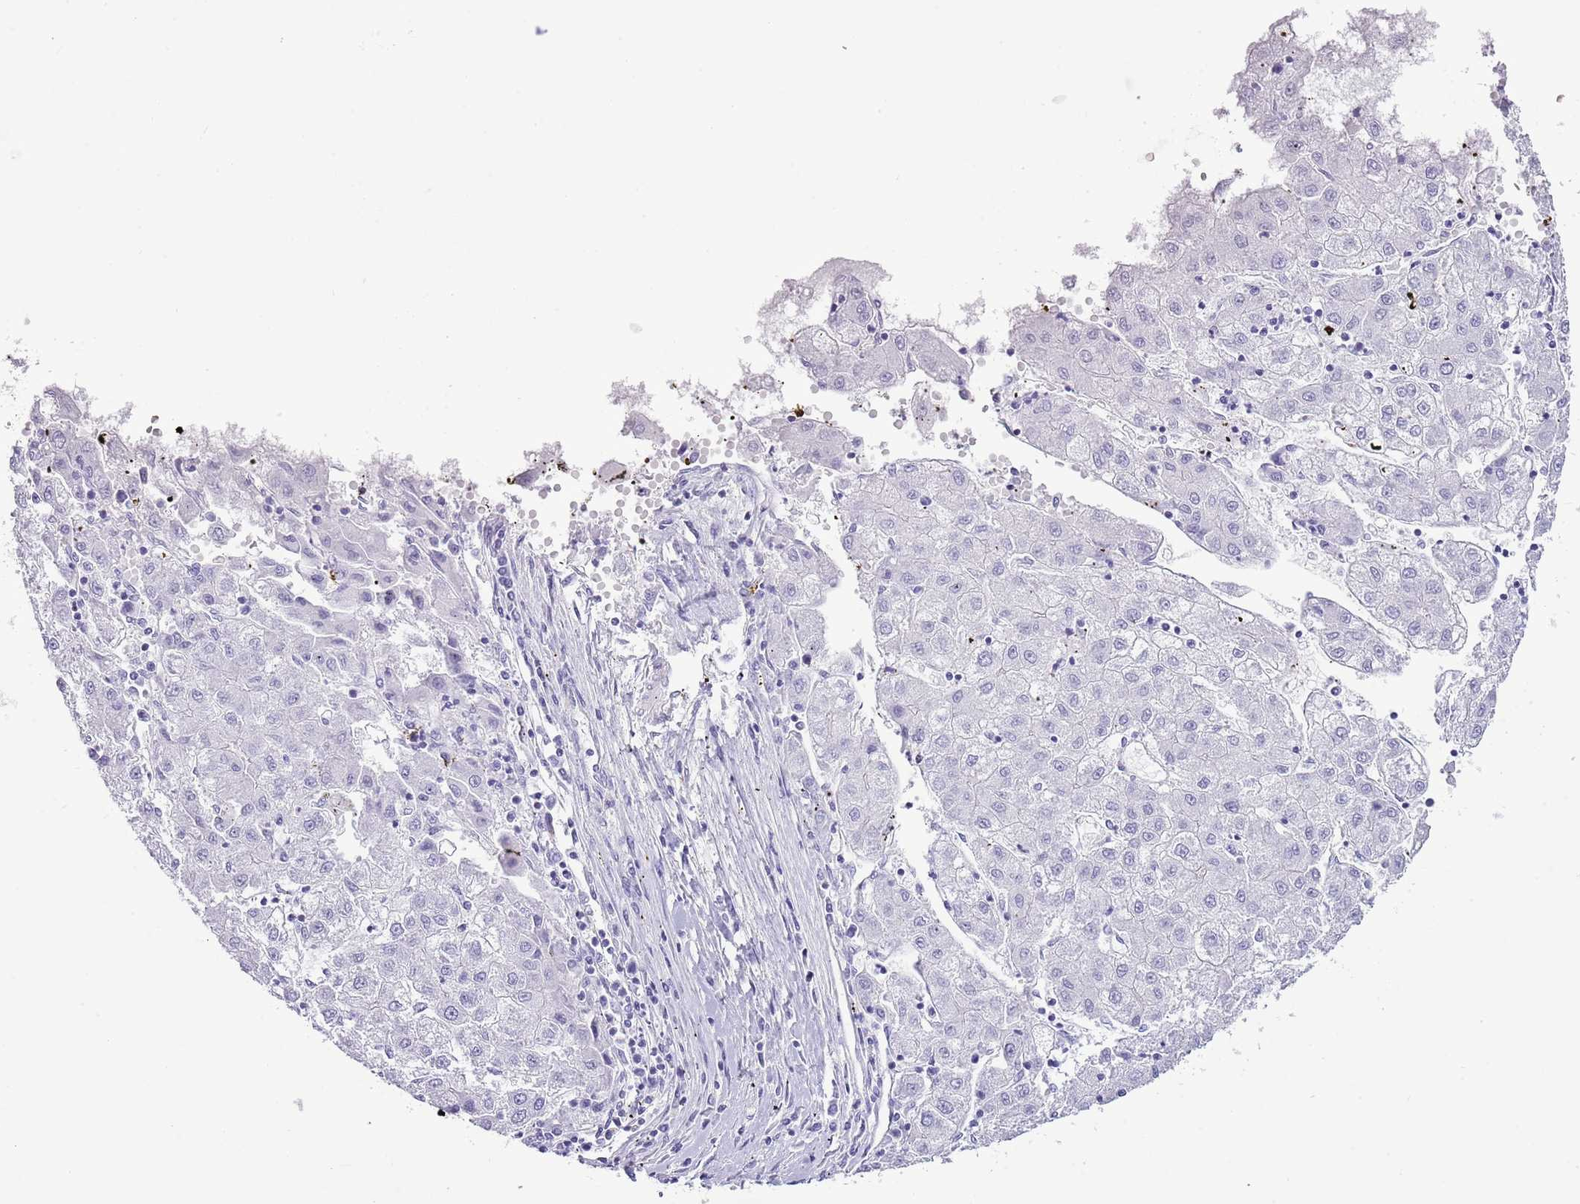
{"staining": {"intensity": "negative", "quantity": "none", "location": "none"}, "tissue": "liver cancer", "cell_type": "Tumor cells", "image_type": "cancer", "snomed": [{"axis": "morphology", "description": "Carcinoma, Hepatocellular, NOS"}, {"axis": "topography", "description": "Liver"}], "caption": "Immunohistochemistry (IHC) of hepatocellular carcinoma (liver) demonstrates no expression in tumor cells.", "gene": "SLC23A1", "patient": {"sex": "male", "age": 72}}